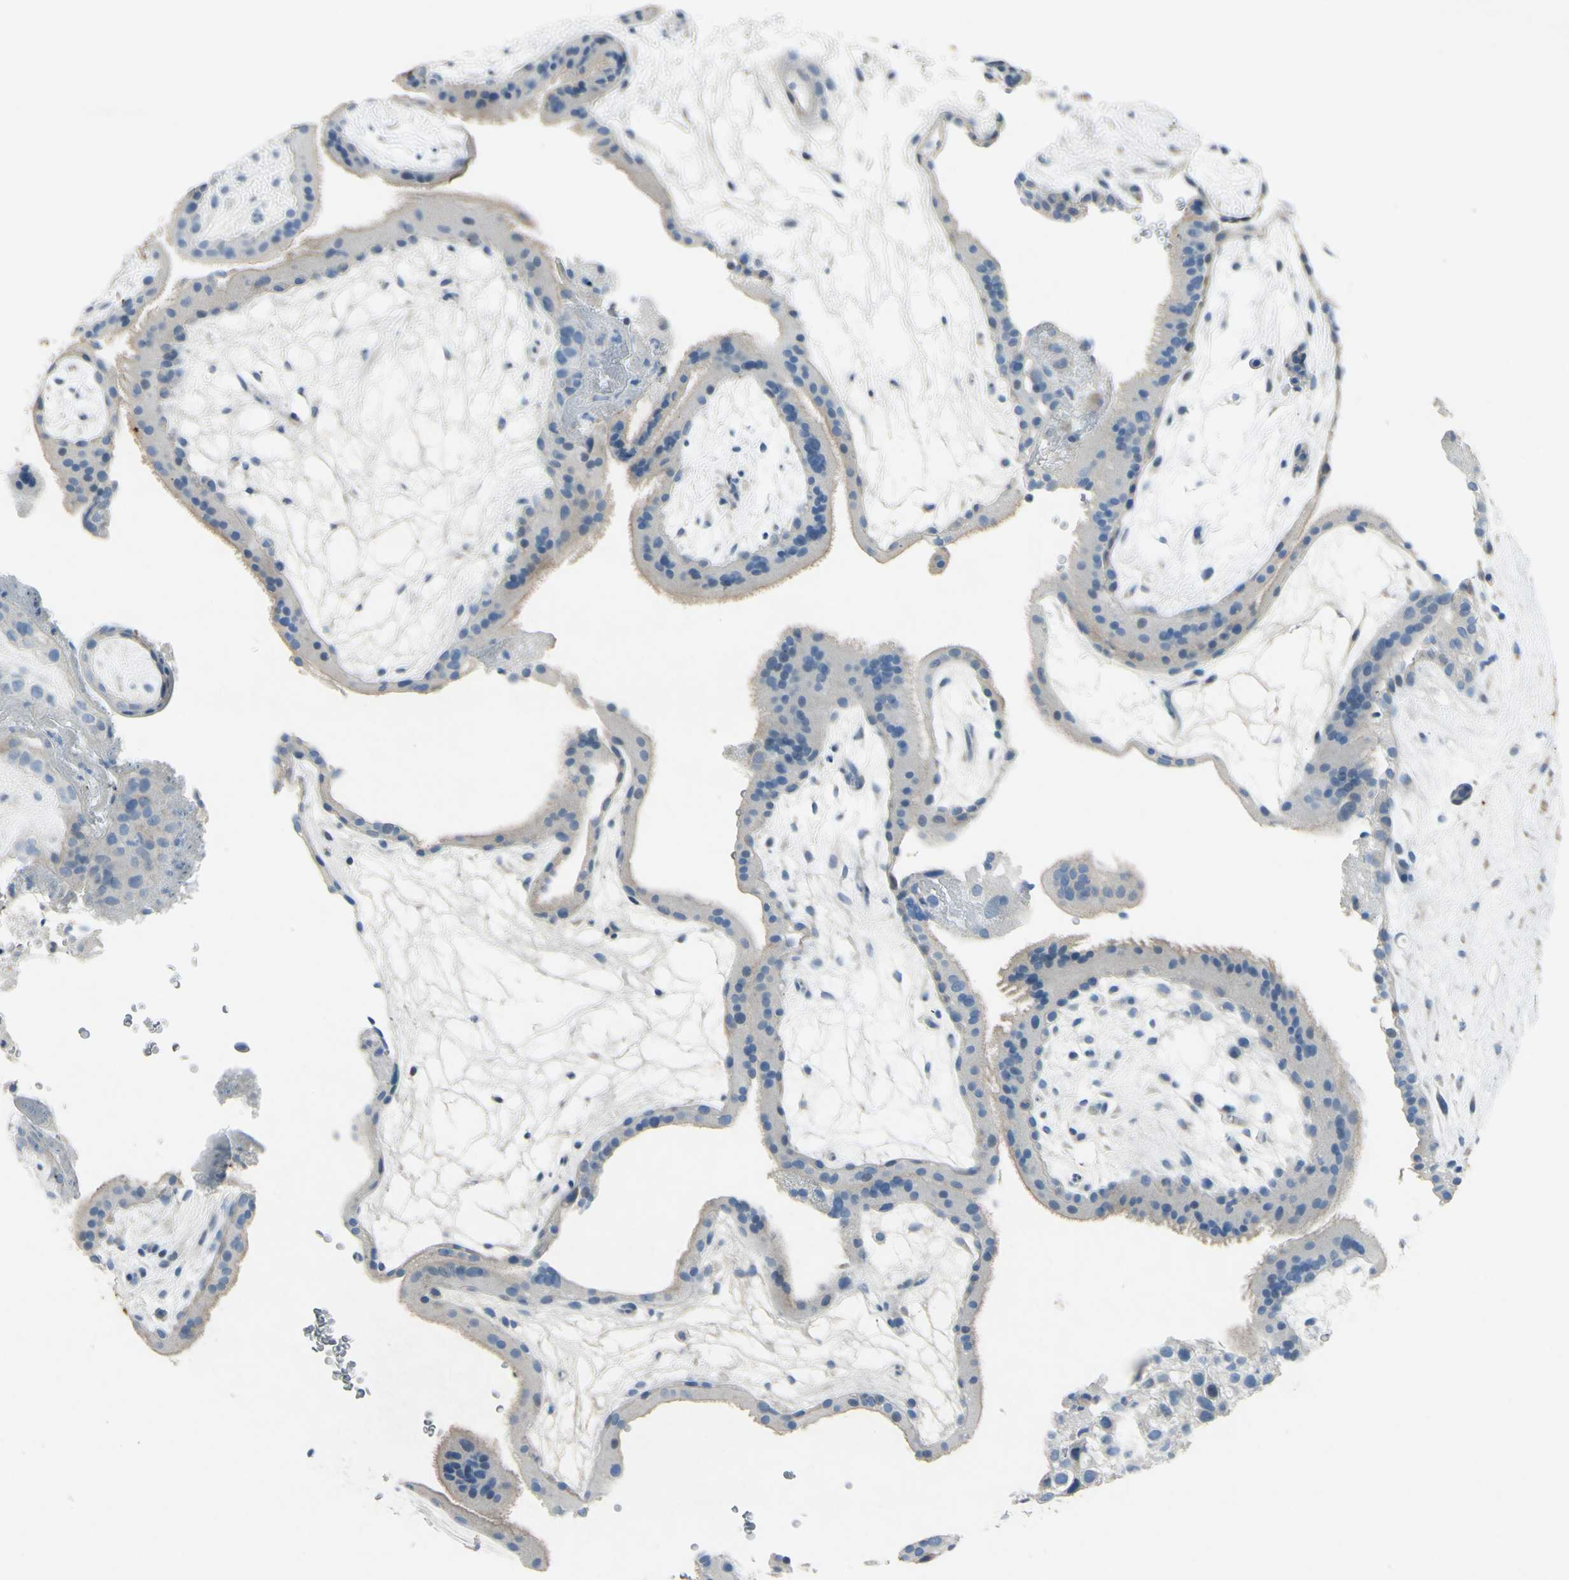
{"staining": {"intensity": "weak", "quantity": "25%-75%", "location": "cytoplasmic/membranous"}, "tissue": "placenta", "cell_type": "Trophoblastic cells", "image_type": "normal", "snomed": [{"axis": "morphology", "description": "Normal tissue, NOS"}, {"axis": "topography", "description": "Placenta"}], "caption": "DAB (3,3'-diaminobenzidine) immunohistochemical staining of normal placenta displays weak cytoplasmic/membranous protein positivity in approximately 25%-75% of trophoblastic cells.", "gene": "SNAP91", "patient": {"sex": "female", "age": 19}}